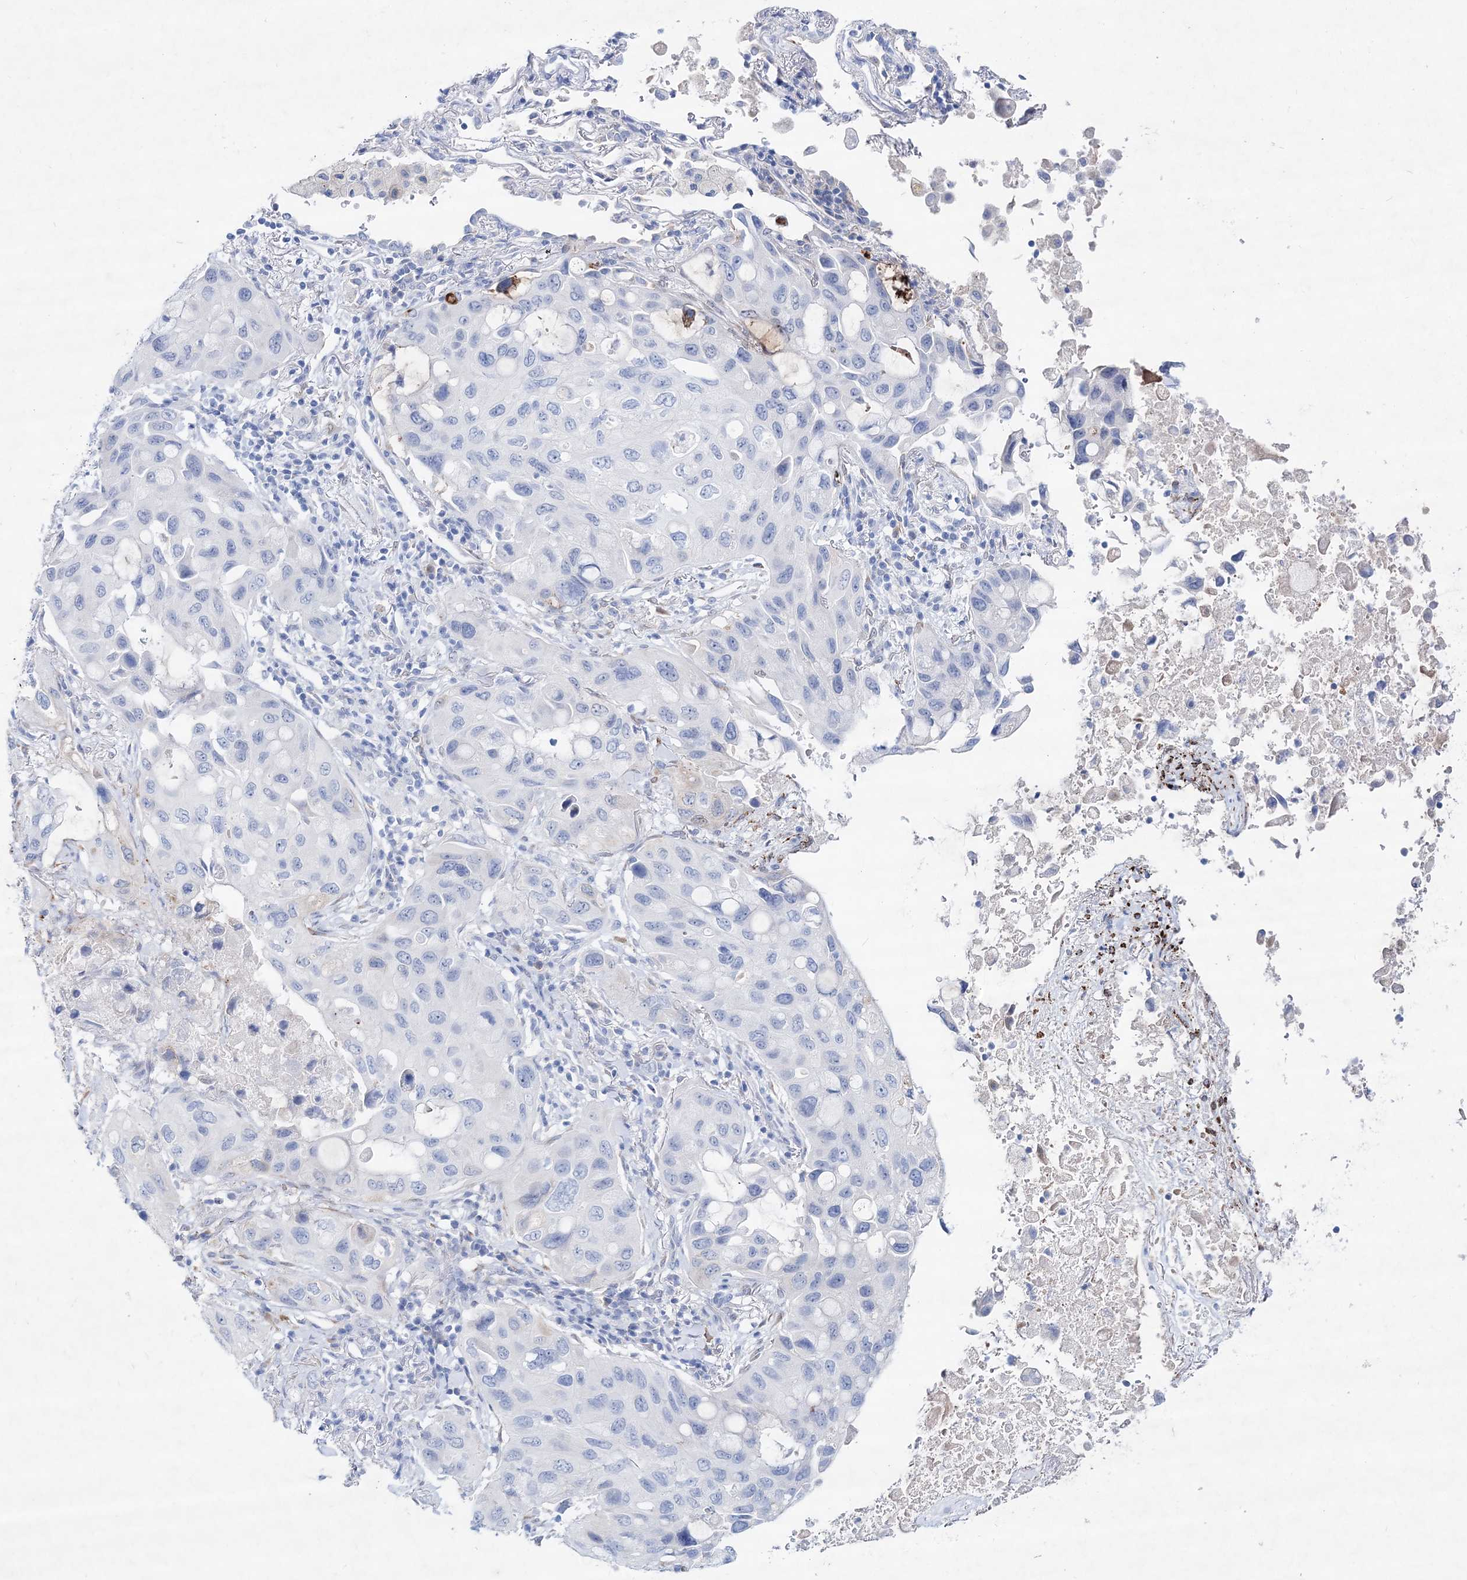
{"staining": {"intensity": "negative", "quantity": "none", "location": "none"}, "tissue": "lung cancer", "cell_type": "Tumor cells", "image_type": "cancer", "snomed": [{"axis": "morphology", "description": "Squamous cell carcinoma, NOS"}, {"axis": "topography", "description": "Lung"}], "caption": "DAB (3,3'-diaminobenzidine) immunohistochemical staining of human squamous cell carcinoma (lung) demonstrates no significant staining in tumor cells.", "gene": "SPINK7", "patient": {"sex": "female", "age": 73}}